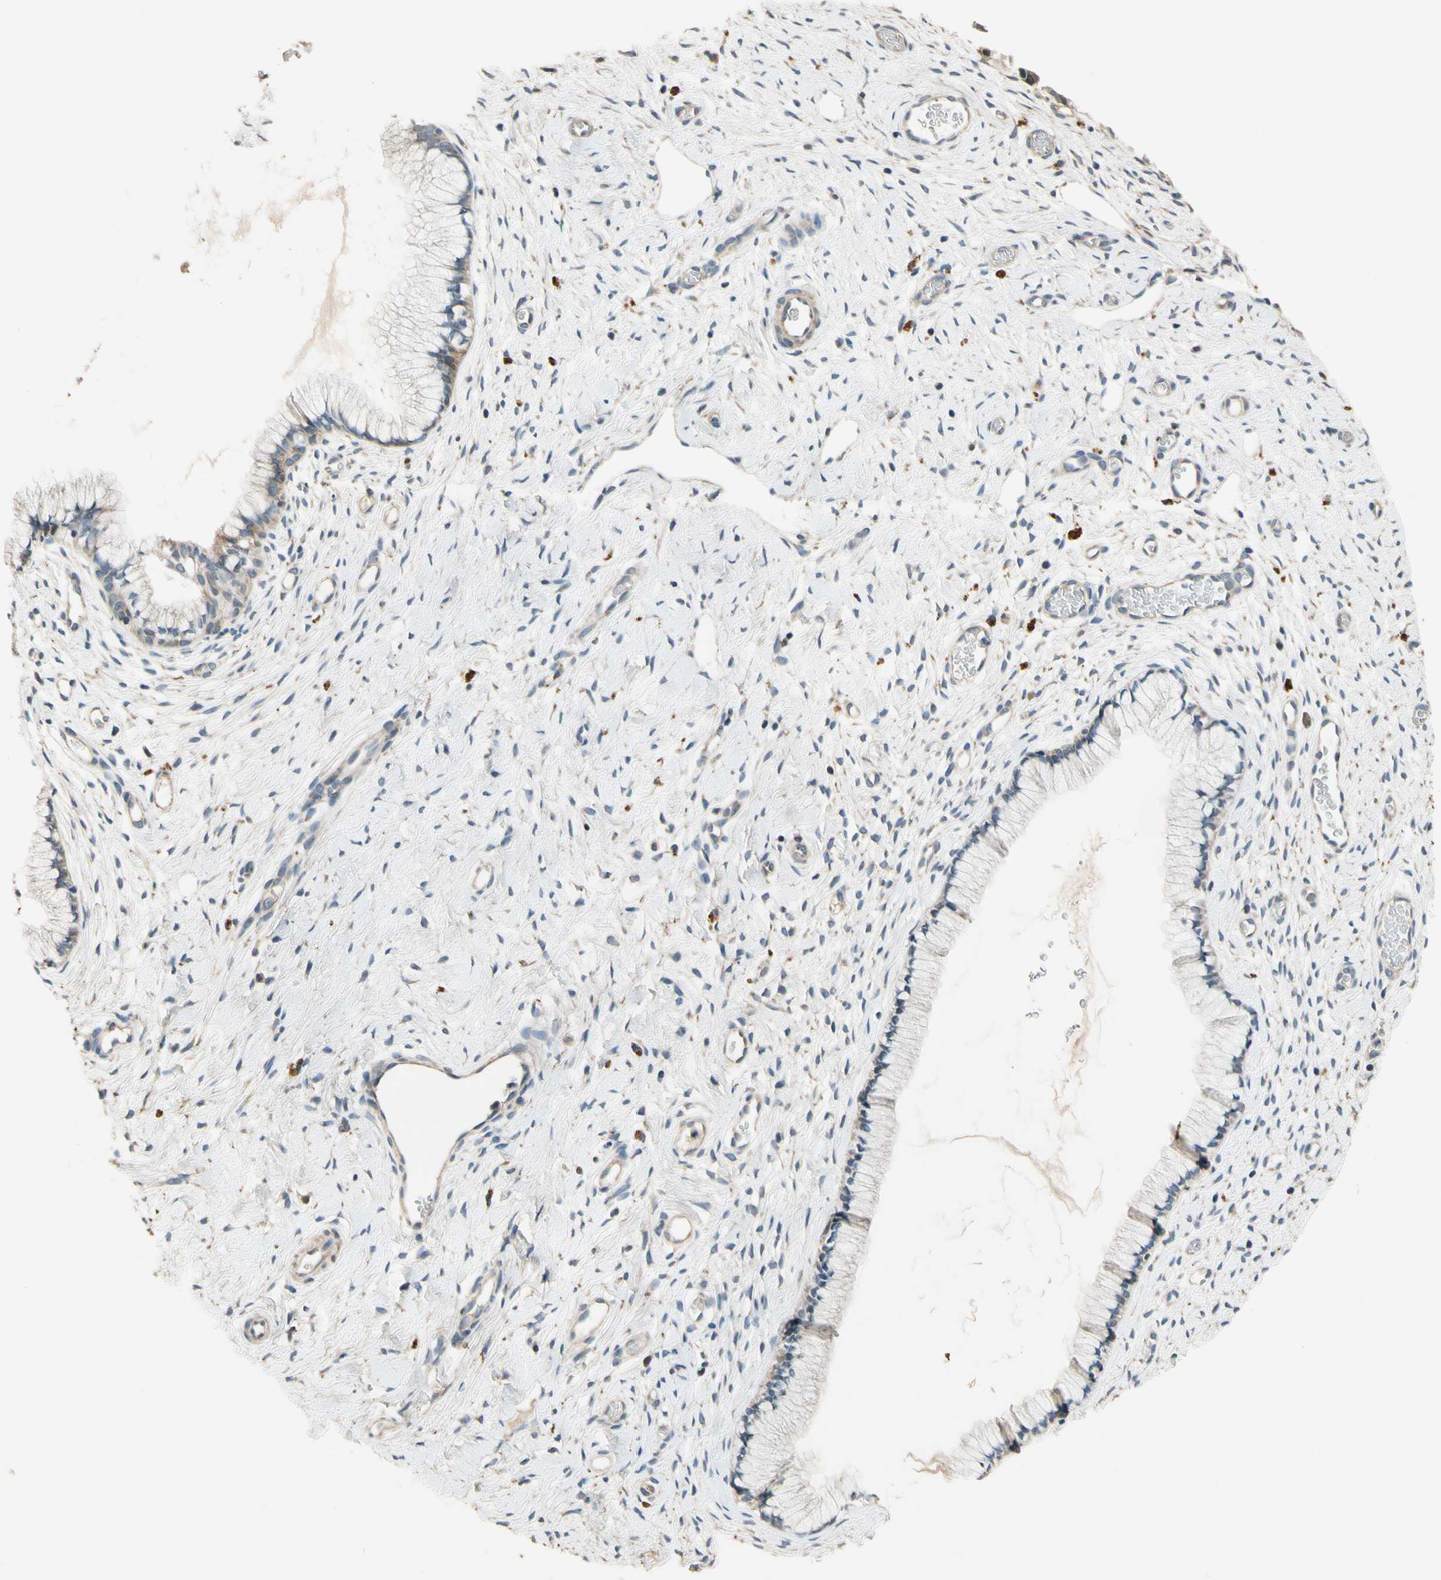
{"staining": {"intensity": "weak", "quantity": "<25%", "location": "cytoplasmic/membranous"}, "tissue": "cervix", "cell_type": "Glandular cells", "image_type": "normal", "snomed": [{"axis": "morphology", "description": "Normal tissue, NOS"}, {"axis": "topography", "description": "Cervix"}], "caption": "IHC micrograph of benign cervix: human cervix stained with DAB (3,3'-diaminobenzidine) displays no significant protein expression in glandular cells. The staining is performed using DAB (3,3'-diaminobenzidine) brown chromogen with nuclei counter-stained in using hematoxylin.", "gene": "ALKBH3", "patient": {"sex": "female", "age": 65}}